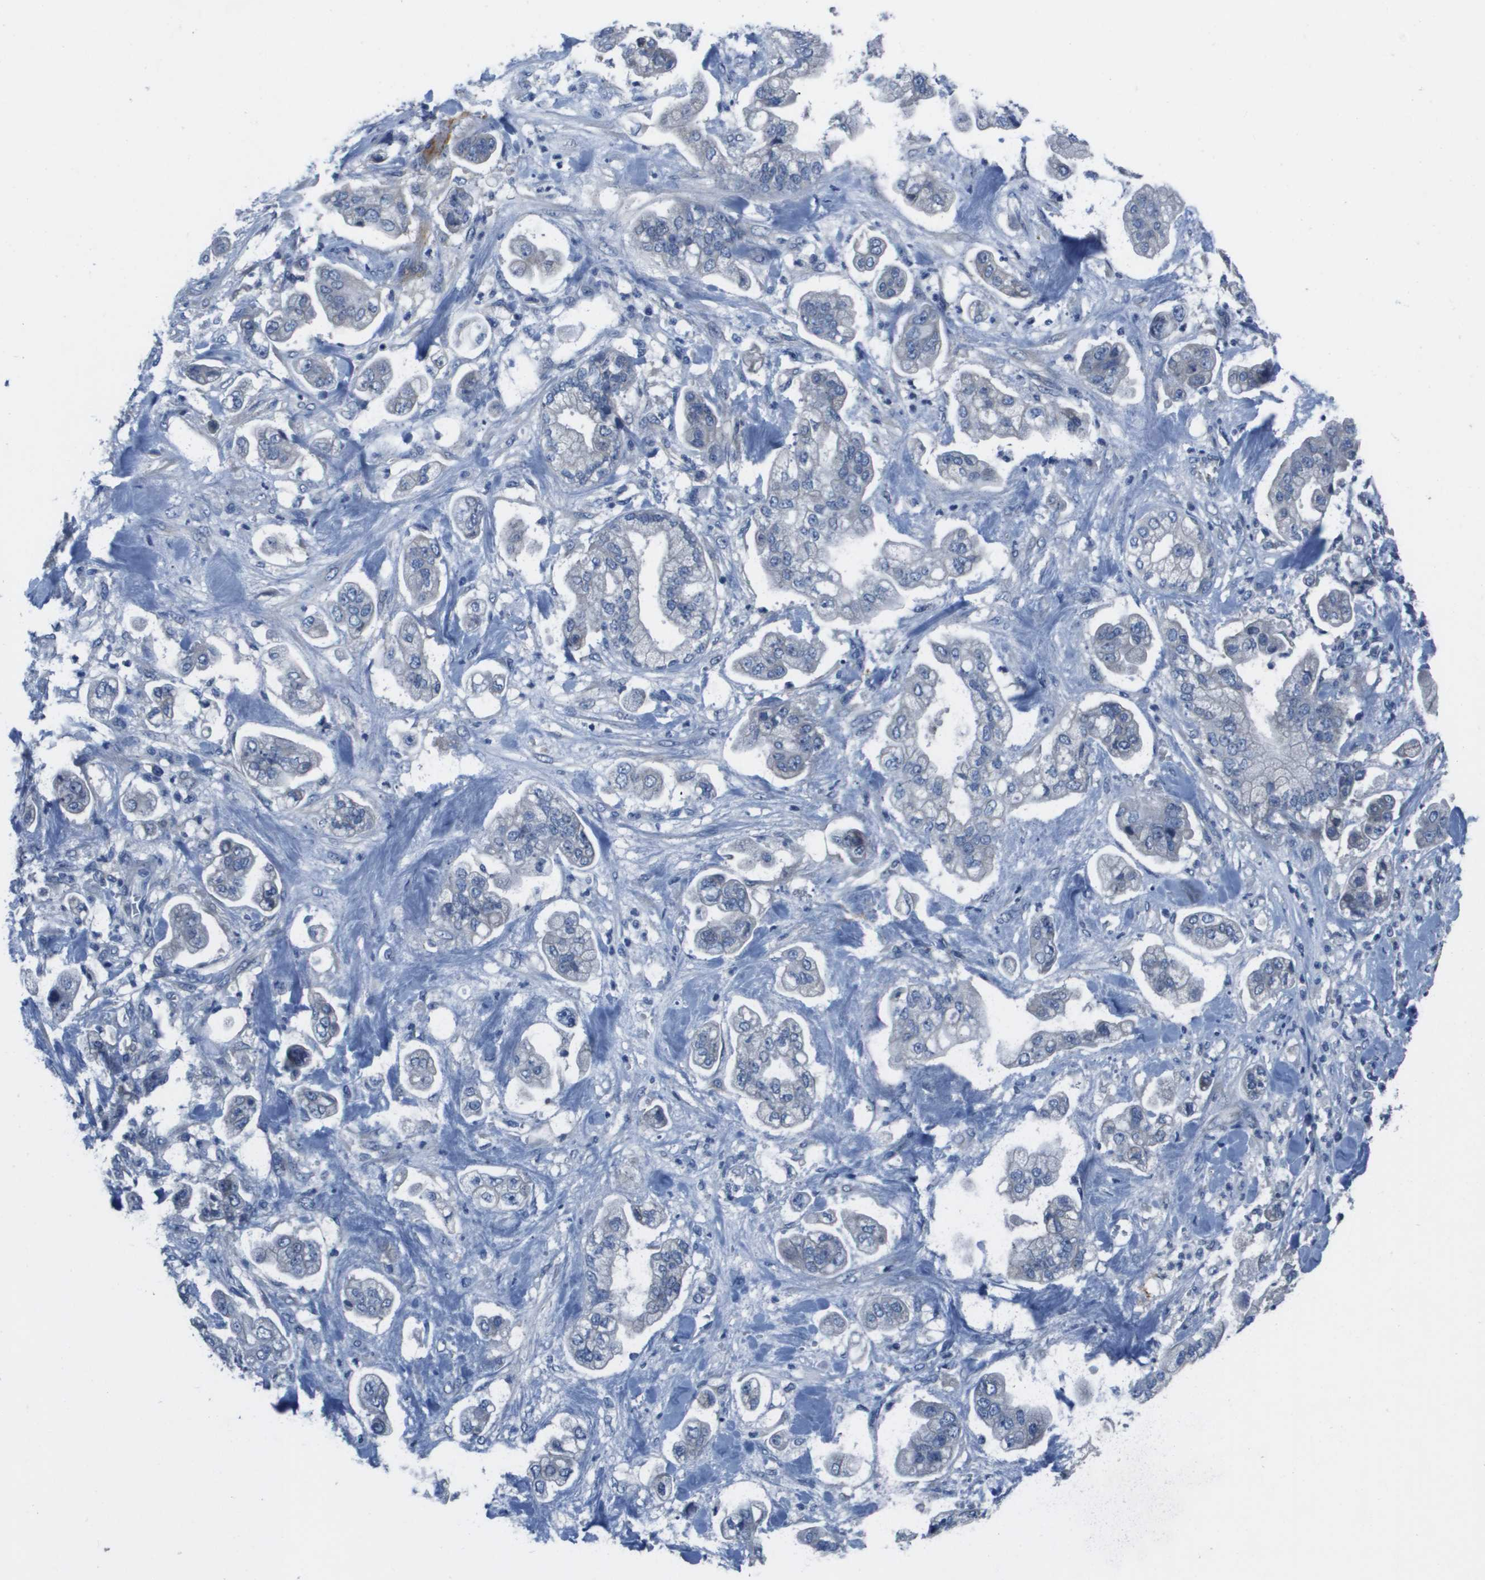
{"staining": {"intensity": "negative", "quantity": "none", "location": "none"}, "tissue": "stomach cancer", "cell_type": "Tumor cells", "image_type": "cancer", "snomed": [{"axis": "morphology", "description": "Adenocarcinoma, NOS"}, {"axis": "topography", "description": "Stomach"}], "caption": "Micrograph shows no significant protein expression in tumor cells of stomach cancer.", "gene": "NCS1", "patient": {"sex": "male", "age": 62}}